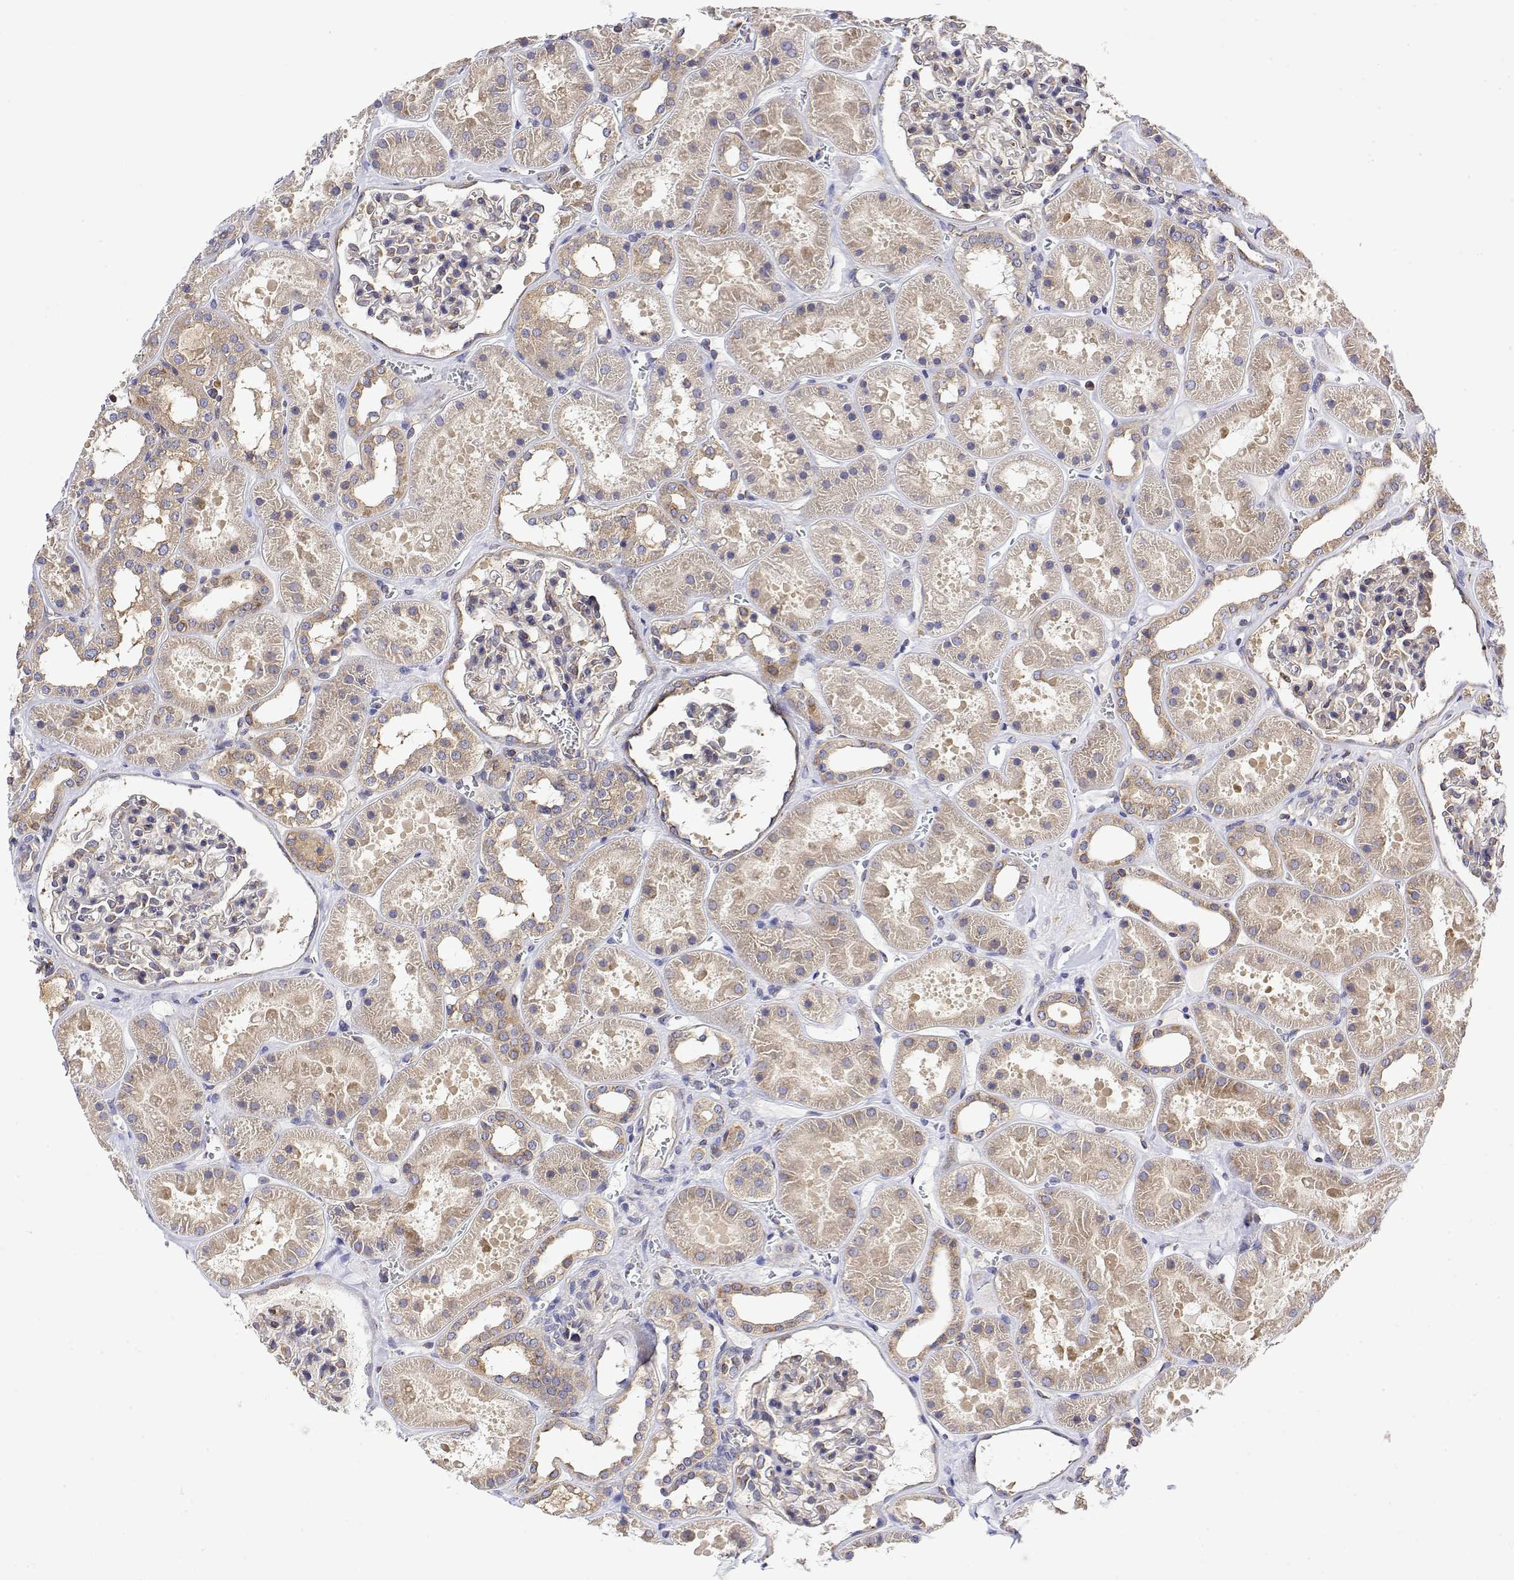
{"staining": {"intensity": "weak", "quantity": "<25%", "location": "cytoplasmic/membranous"}, "tissue": "kidney", "cell_type": "Cells in glomeruli", "image_type": "normal", "snomed": [{"axis": "morphology", "description": "Normal tissue, NOS"}, {"axis": "topography", "description": "Kidney"}], "caption": "This is an immunohistochemistry histopathology image of benign kidney. There is no staining in cells in glomeruli.", "gene": "EEF1G", "patient": {"sex": "female", "age": 41}}